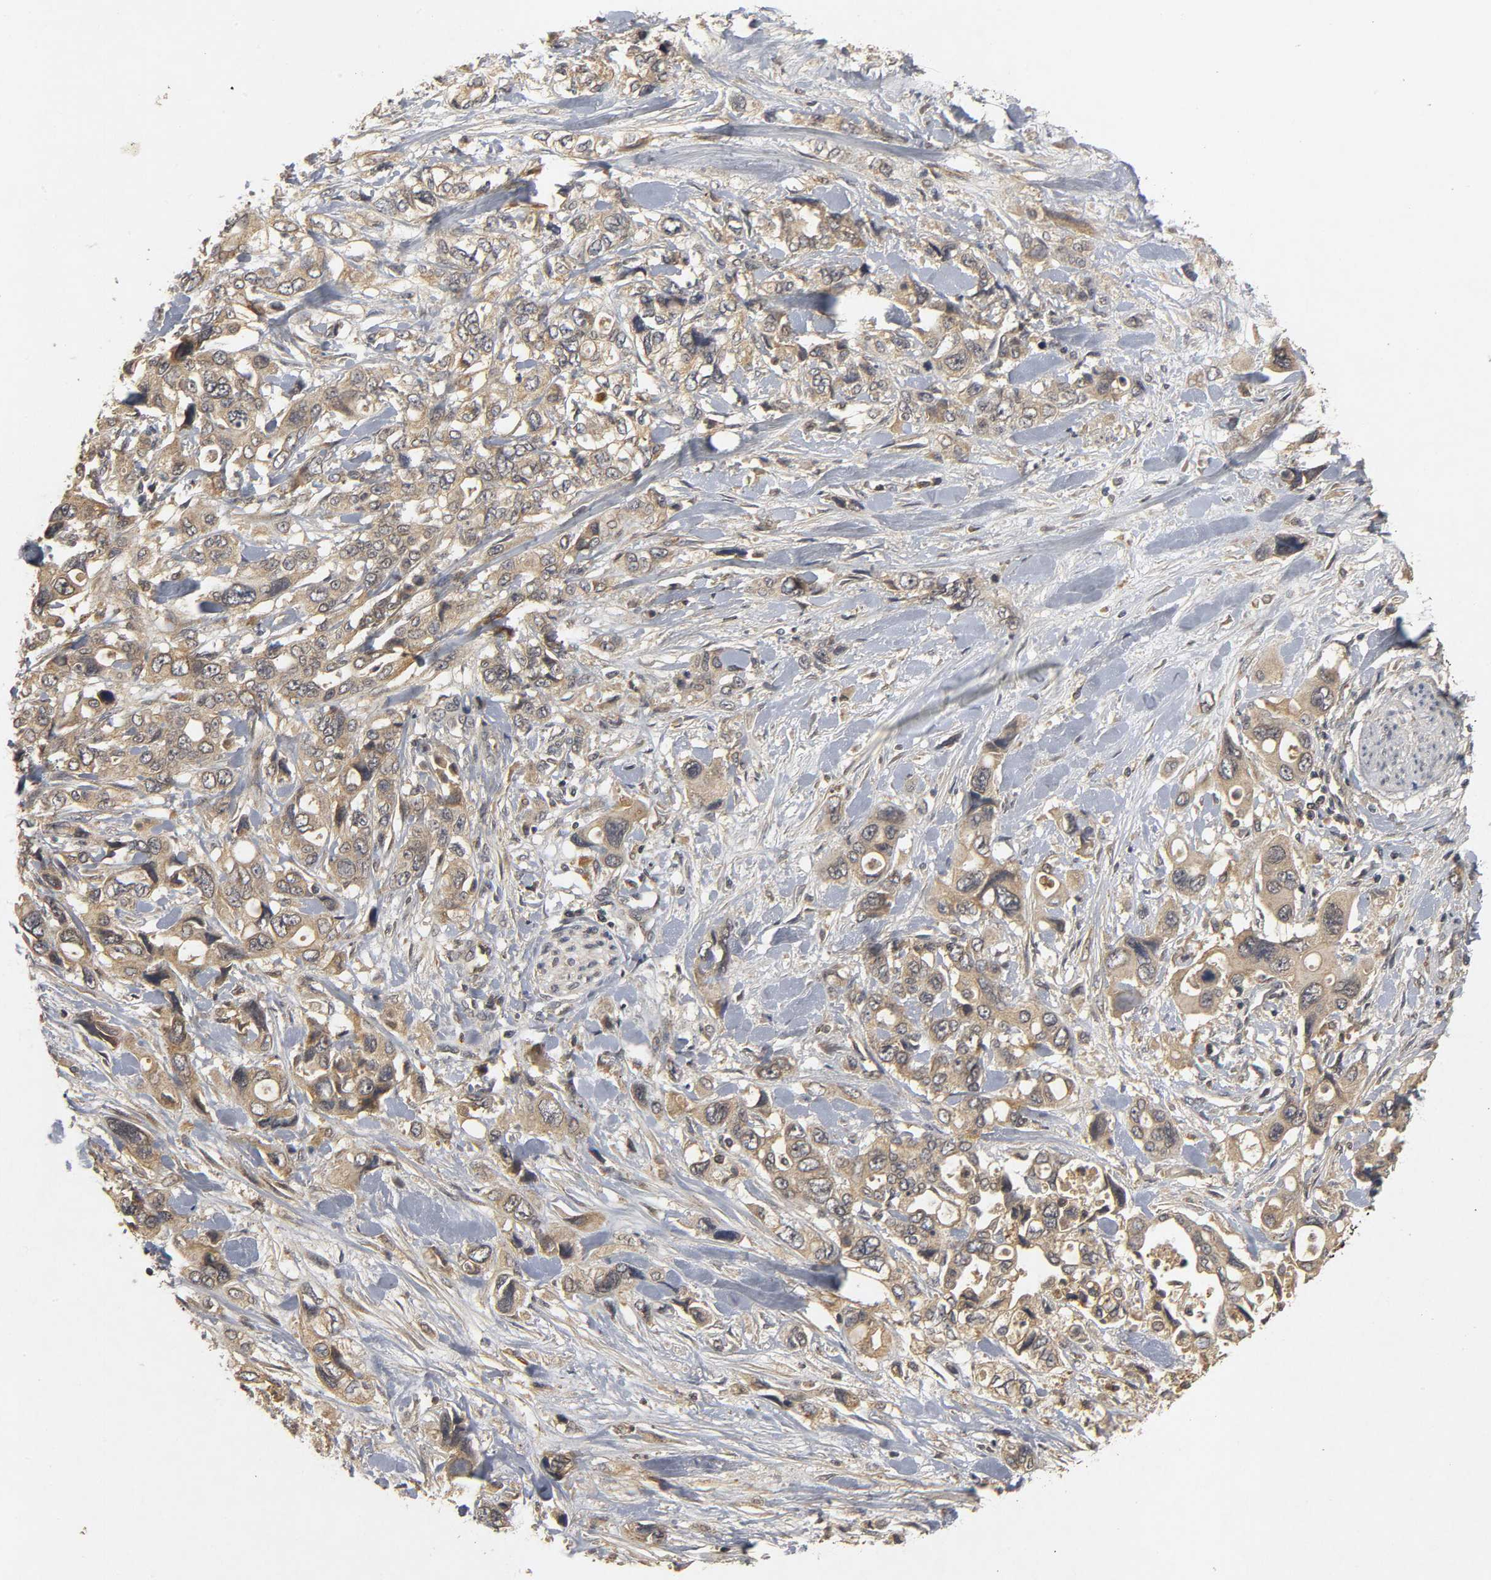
{"staining": {"intensity": "moderate", "quantity": ">75%", "location": "cytoplasmic/membranous"}, "tissue": "pancreatic cancer", "cell_type": "Tumor cells", "image_type": "cancer", "snomed": [{"axis": "morphology", "description": "Adenocarcinoma, NOS"}, {"axis": "topography", "description": "Pancreas"}], "caption": "The immunohistochemical stain shows moderate cytoplasmic/membranous expression in tumor cells of pancreatic cancer (adenocarcinoma) tissue.", "gene": "TRAF6", "patient": {"sex": "male", "age": 46}}